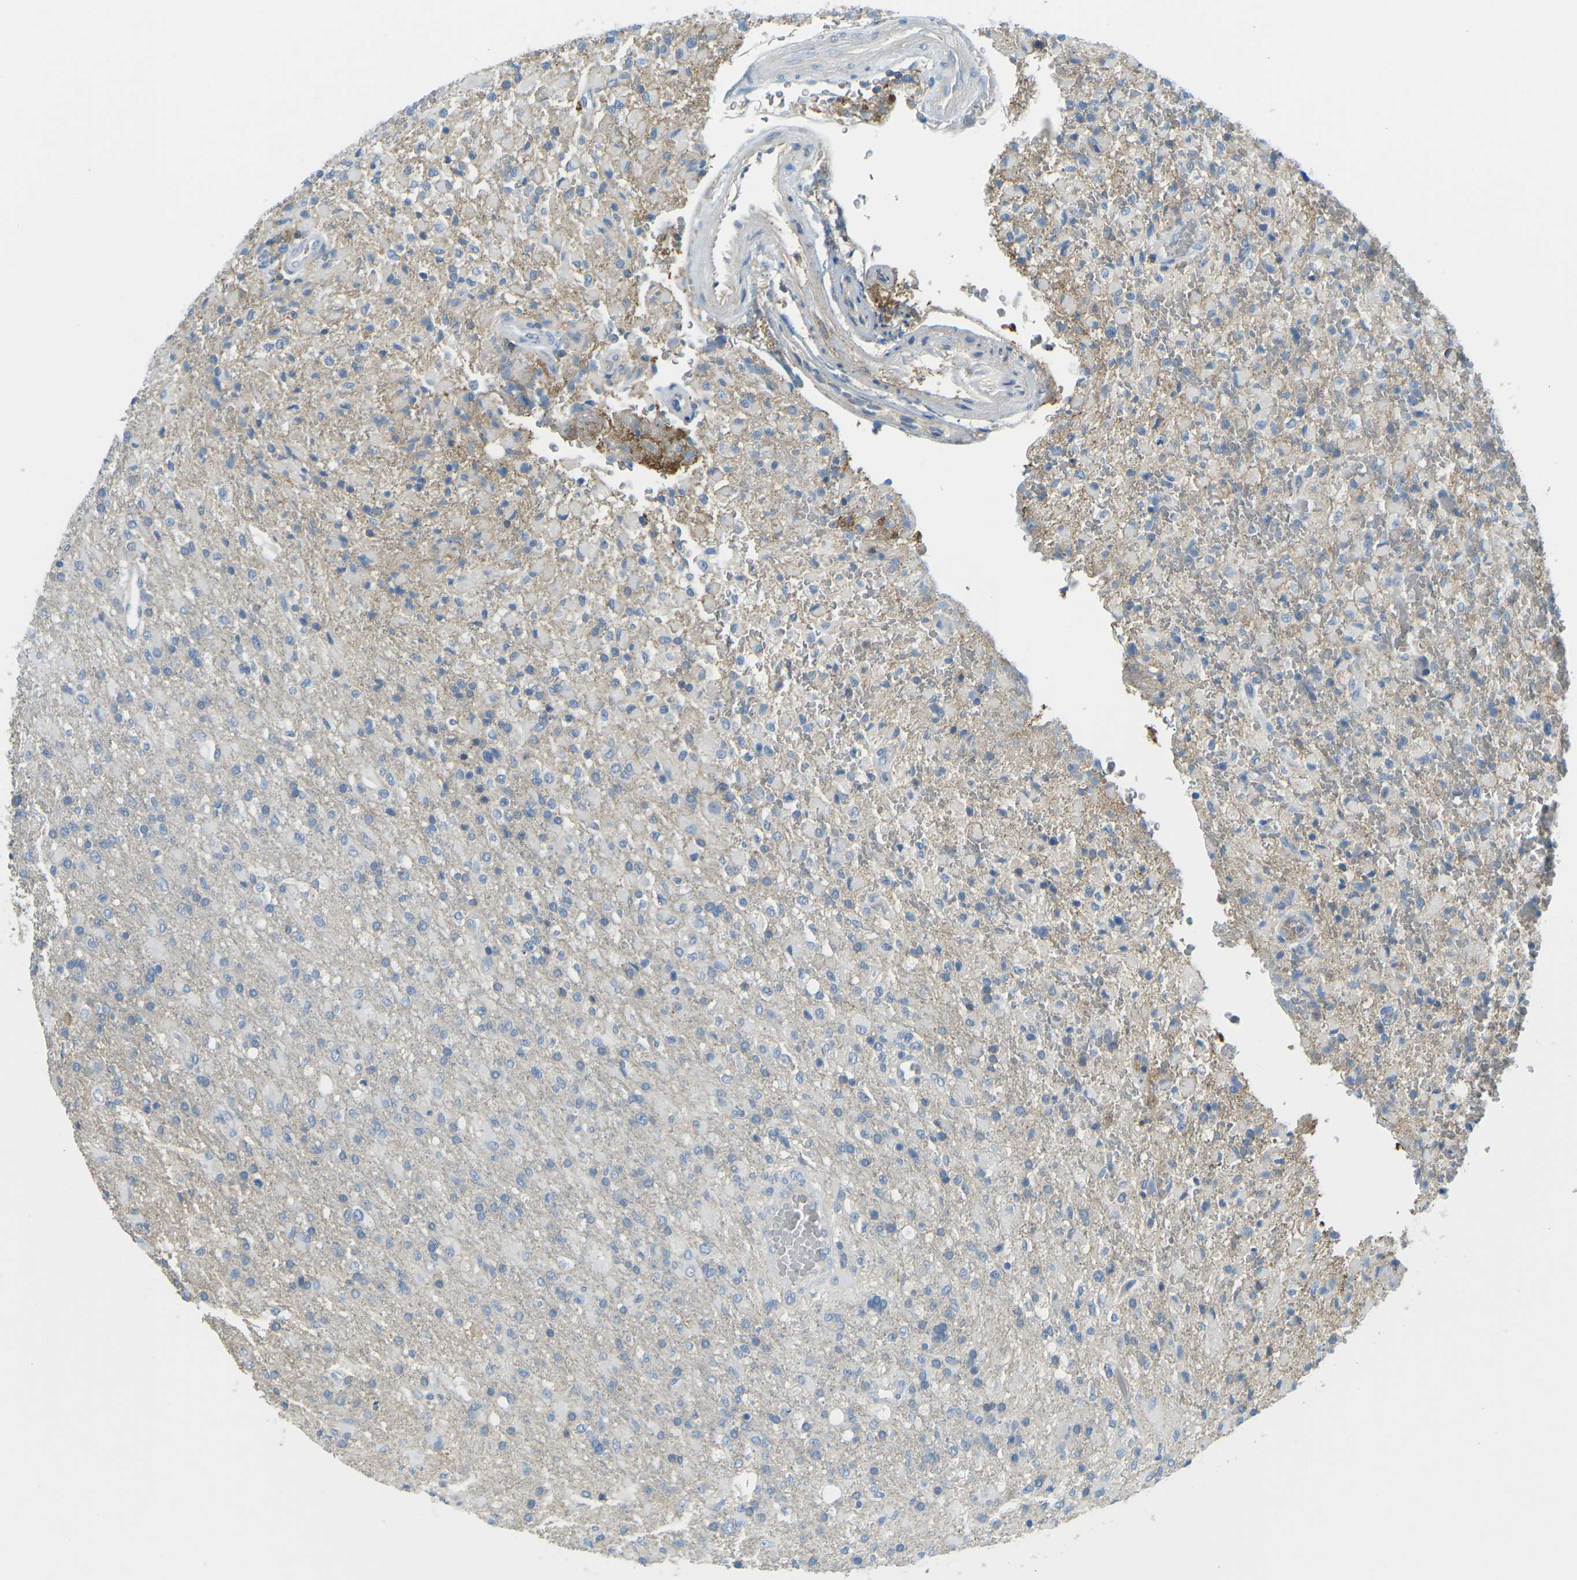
{"staining": {"intensity": "negative", "quantity": "none", "location": "none"}, "tissue": "glioma", "cell_type": "Tumor cells", "image_type": "cancer", "snomed": [{"axis": "morphology", "description": "Glioma, malignant, High grade"}, {"axis": "topography", "description": "Brain"}], "caption": "Immunohistochemistry (IHC) histopathology image of high-grade glioma (malignant) stained for a protein (brown), which displays no positivity in tumor cells. (Stains: DAB immunohistochemistry with hematoxylin counter stain, Microscopy: brightfield microscopy at high magnification).", "gene": "CD47", "patient": {"sex": "male", "age": 71}}